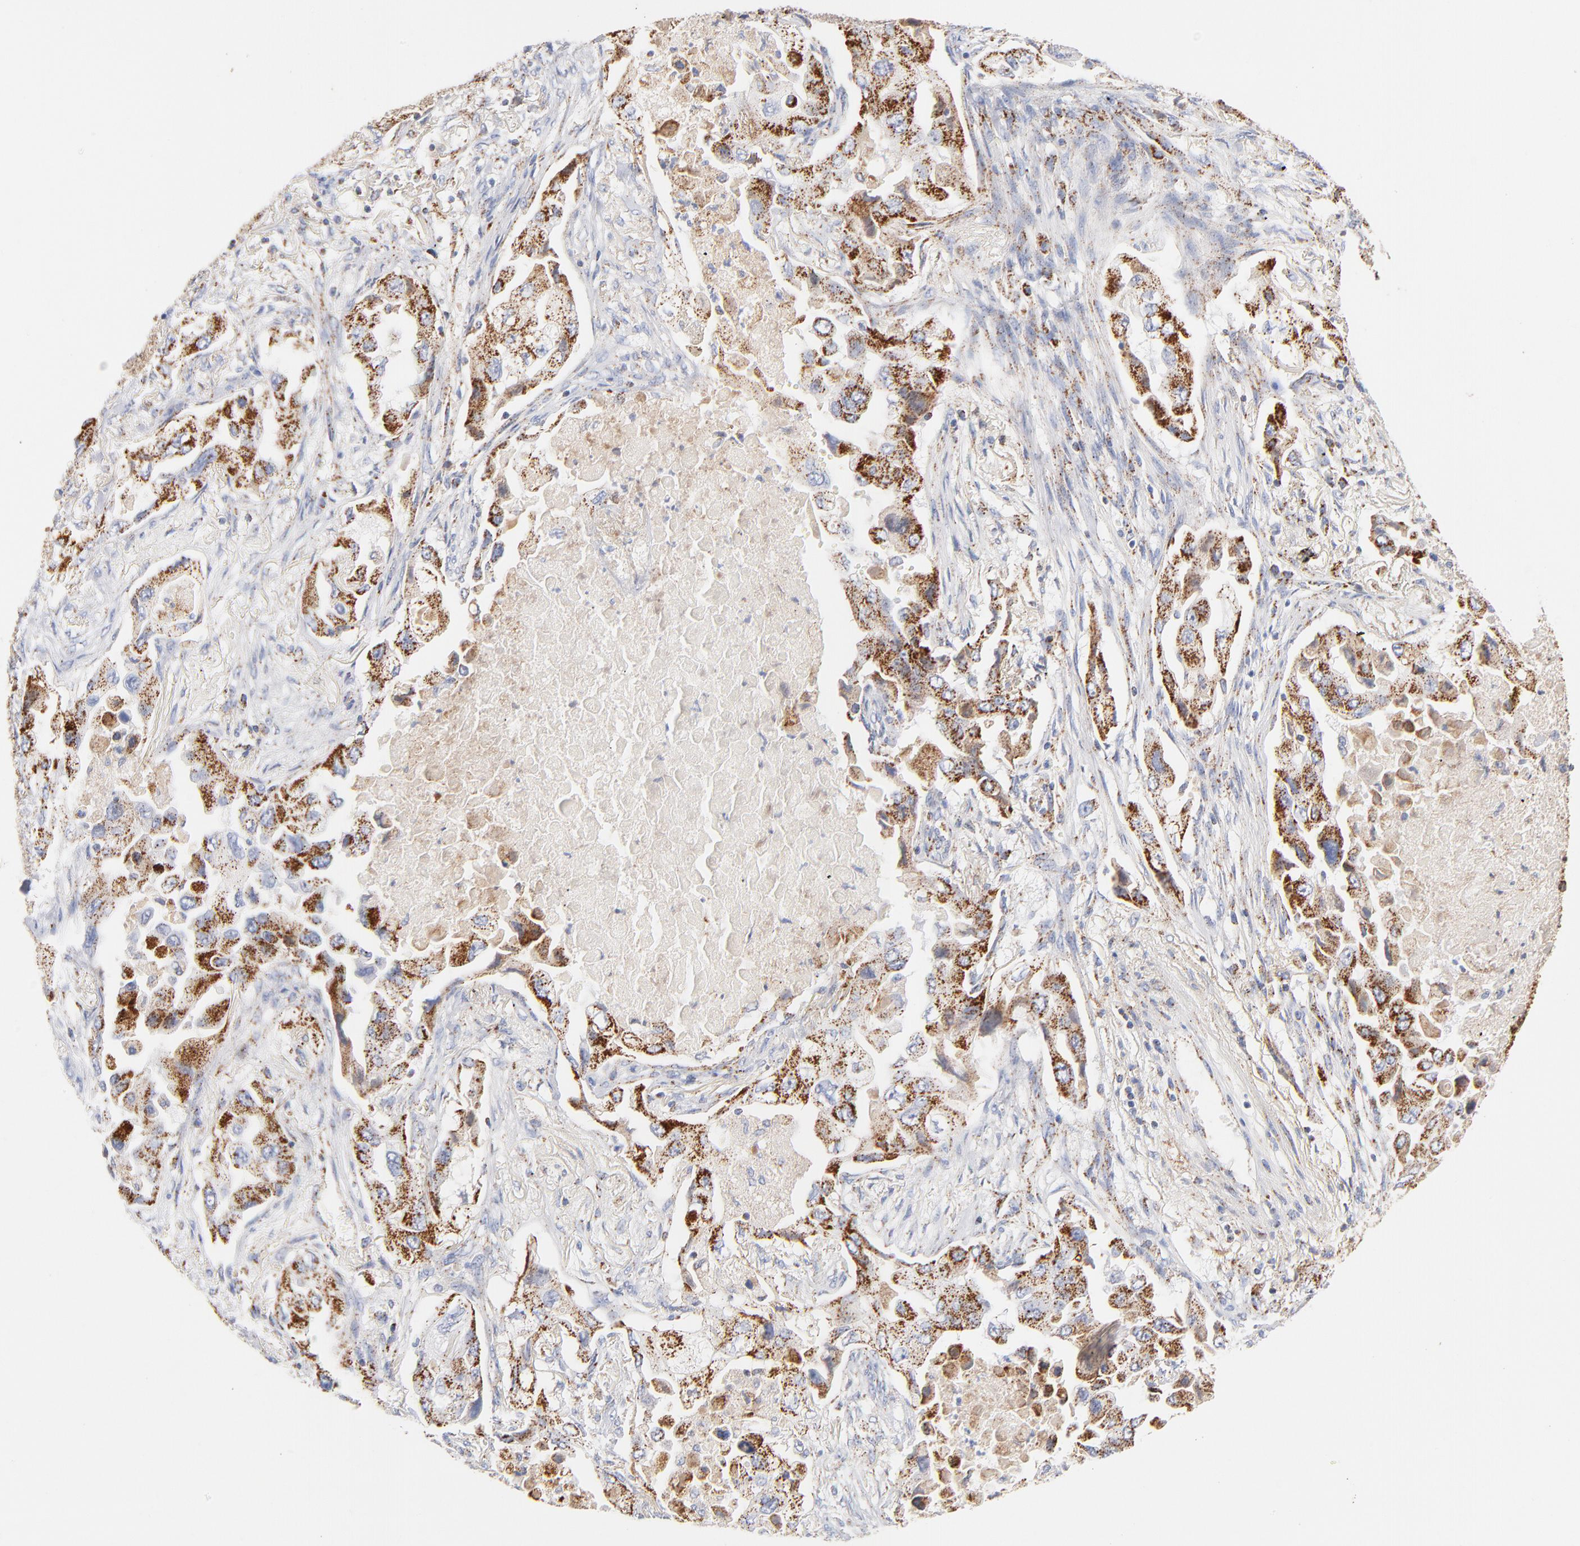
{"staining": {"intensity": "strong", "quantity": ">75%", "location": "cytoplasmic/membranous"}, "tissue": "lung cancer", "cell_type": "Tumor cells", "image_type": "cancer", "snomed": [{"axis": "morphology", "description": "Adenocarcinoma, NOS"}, {"axis": "topography", "description": "Lung"}], "caption": "Brown immunohistochemical staining in human adenocarcinoma (lung) exhibits strong cytoplasmic/membranous positivity in approximately >75% of tumor cells.", "gene": "DLAT", "patient": {"sex": "female", "age": 65}}